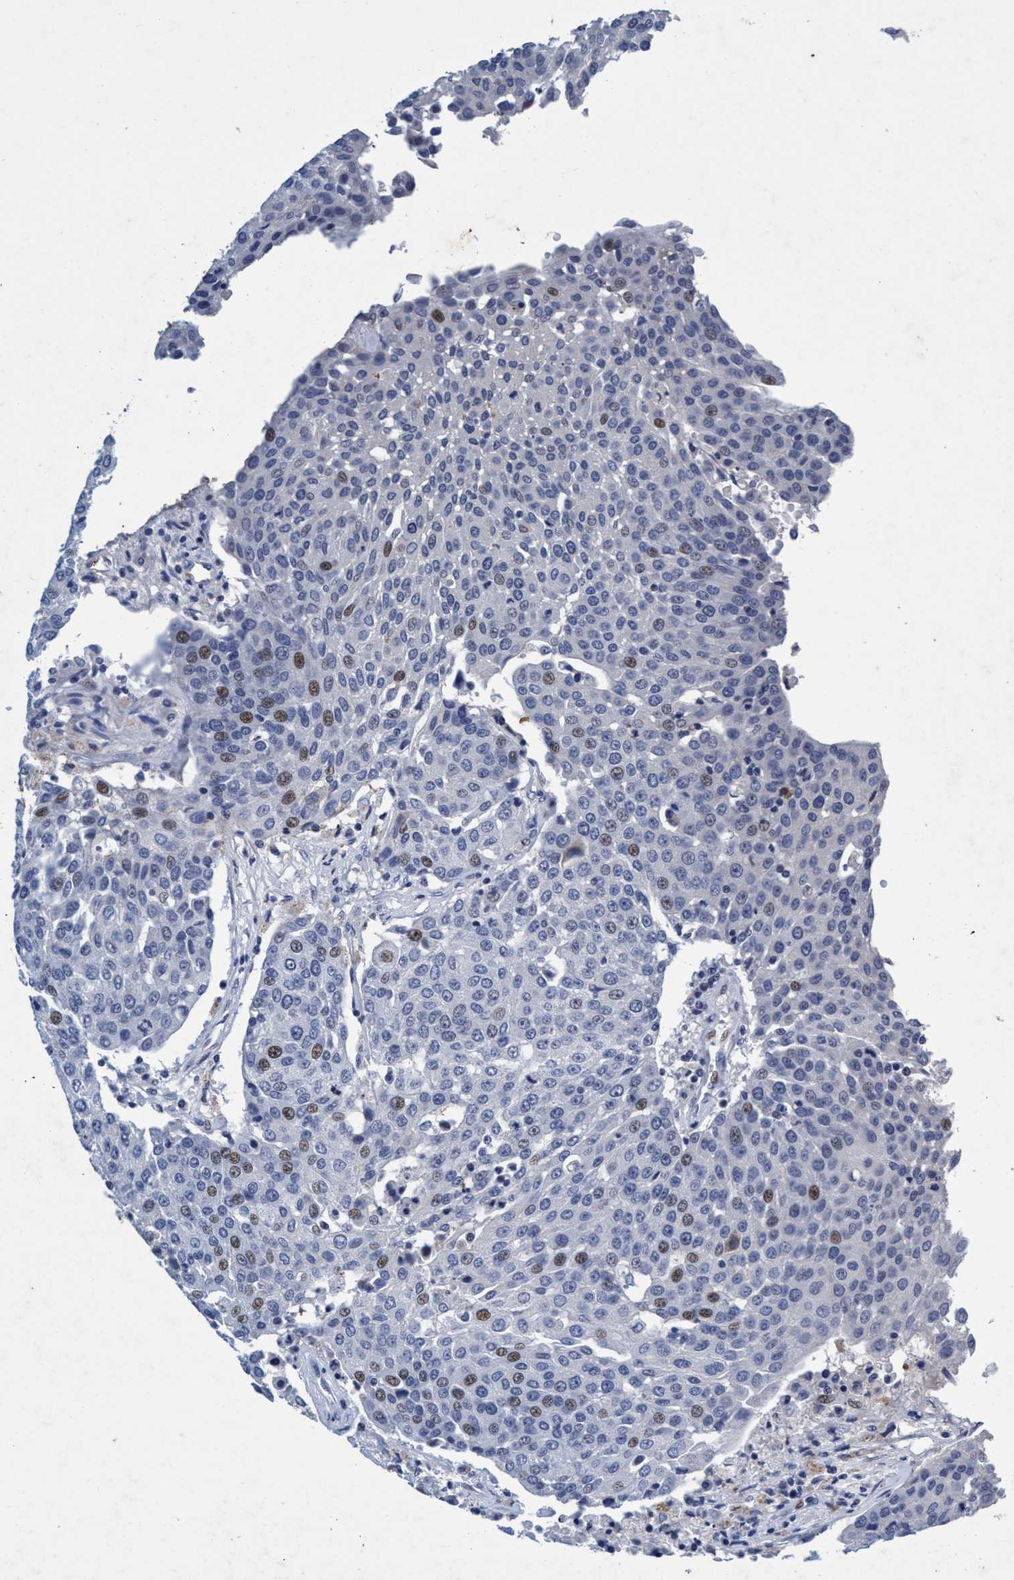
{"staining": {"intensity": "moderate", "quantity": "<25%", "location": "nuclear"}, "tissue": "urothelial cancer", "cell_type": "Tumor cells", "image_type": "cancer", "snomed": [{"axis": "morphology", "description": "Urothelial carcinoma, High grade"}, {"axis": "topography", "description": "Urinary bladder"}], "caption": "Immunohistochemistry (IHC) of human urothelial carcinoma (high-grade) exhibits low levels of moderate nuclear expression in about <25% of tumor cells.", "gene": "GRB14", "patient": {"sex": "female", "age": 85}}